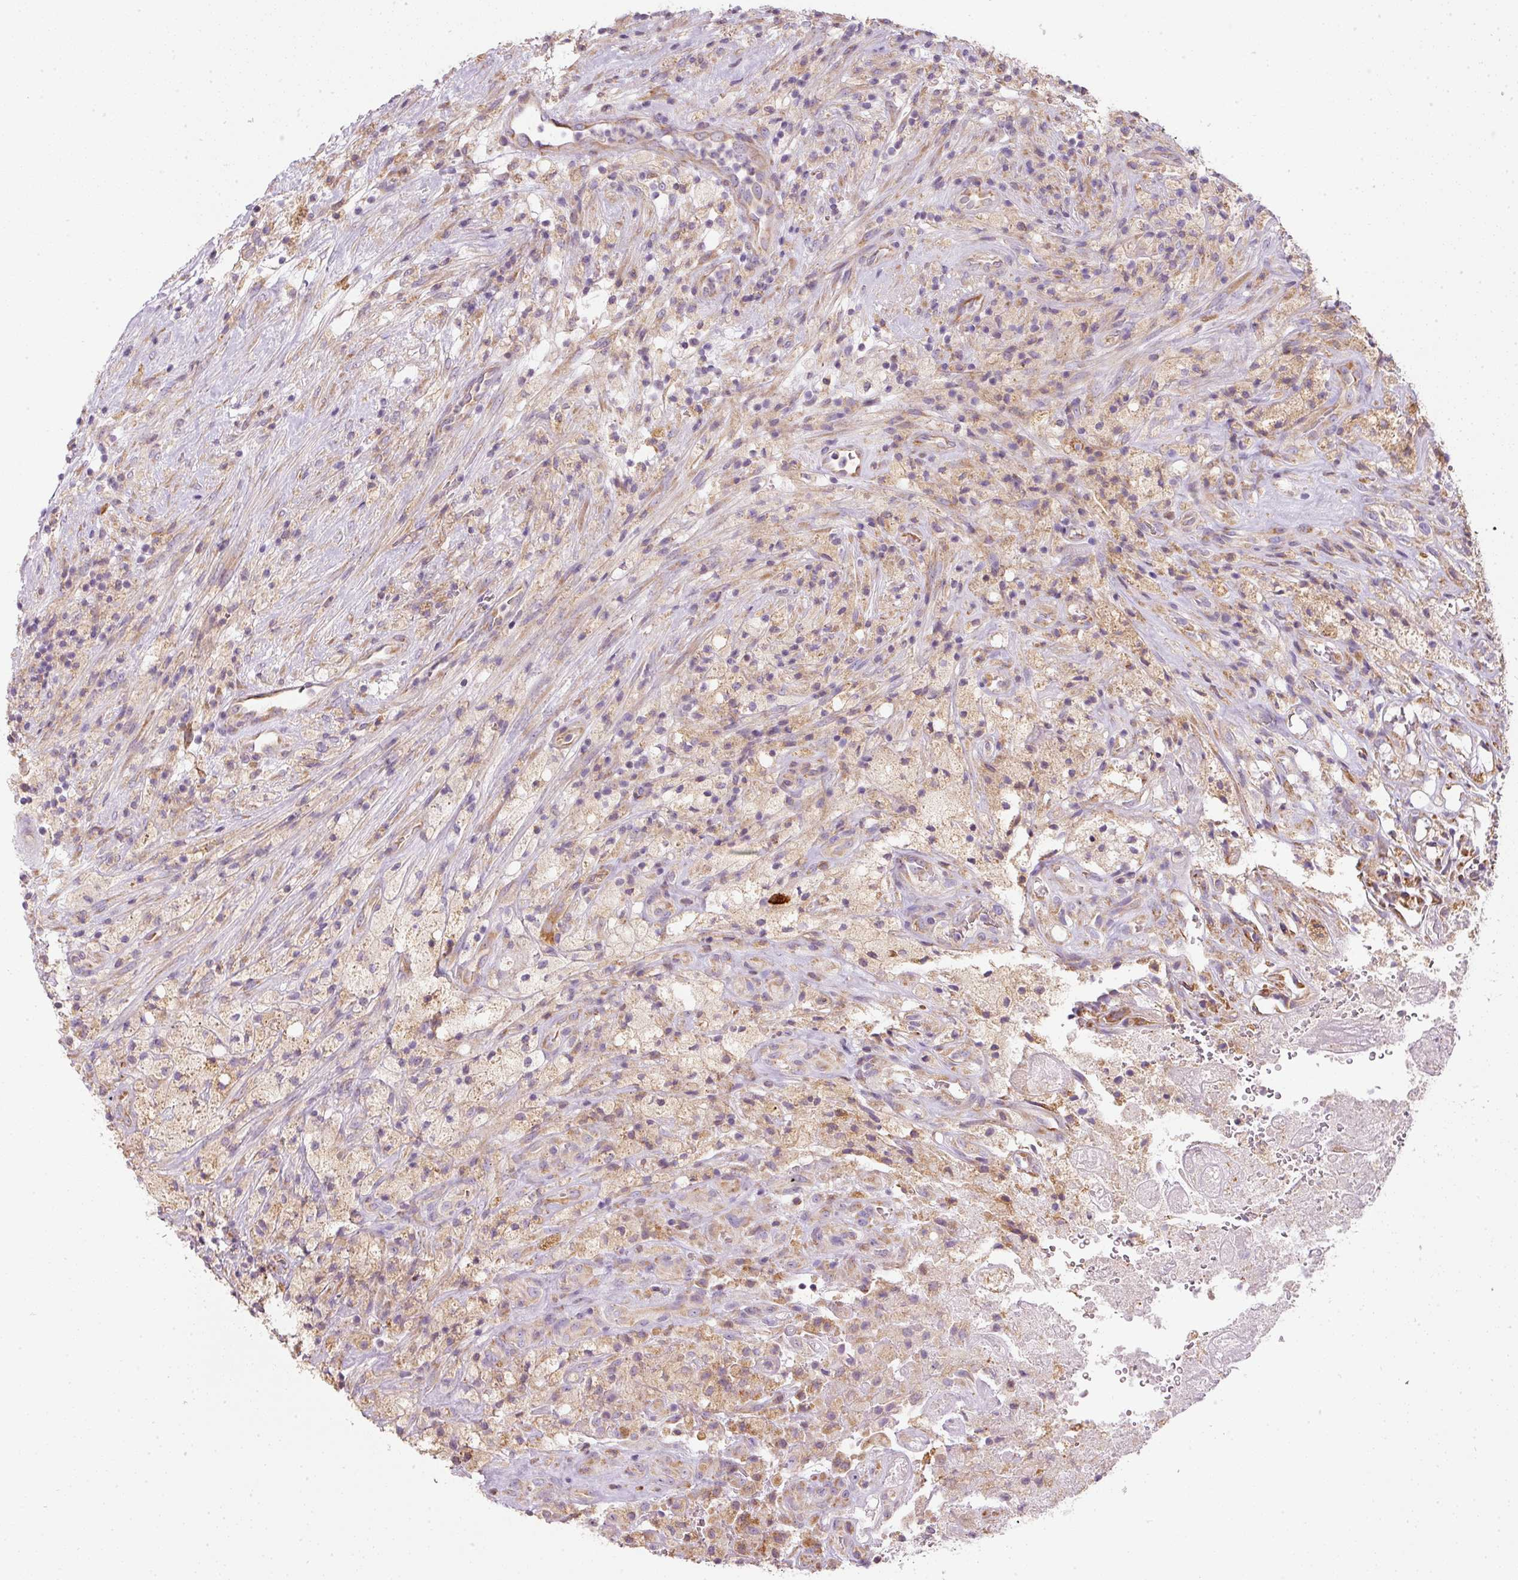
{"staining": {"intensity": "moderate", "quantity": "25%-75%", "location": "cytoplasmic/membranous"}, "tissue": "glioma", "cell_type": "Tumor cells", "image_type": "cancer", "snomed": [{"axis": "morphology", "description": "Glioma, malignant, High grade"}, {"axis": "topography", "description": "Brain"}], "caption": "Malignant high-grade glioma stained with a brown dye demonstrates moderate cytoplasmic/membranous positive expression in about 25%-75% of tumor cells.", "gene": "MORN4", "patient": {"sex": "male", "age": 69}}